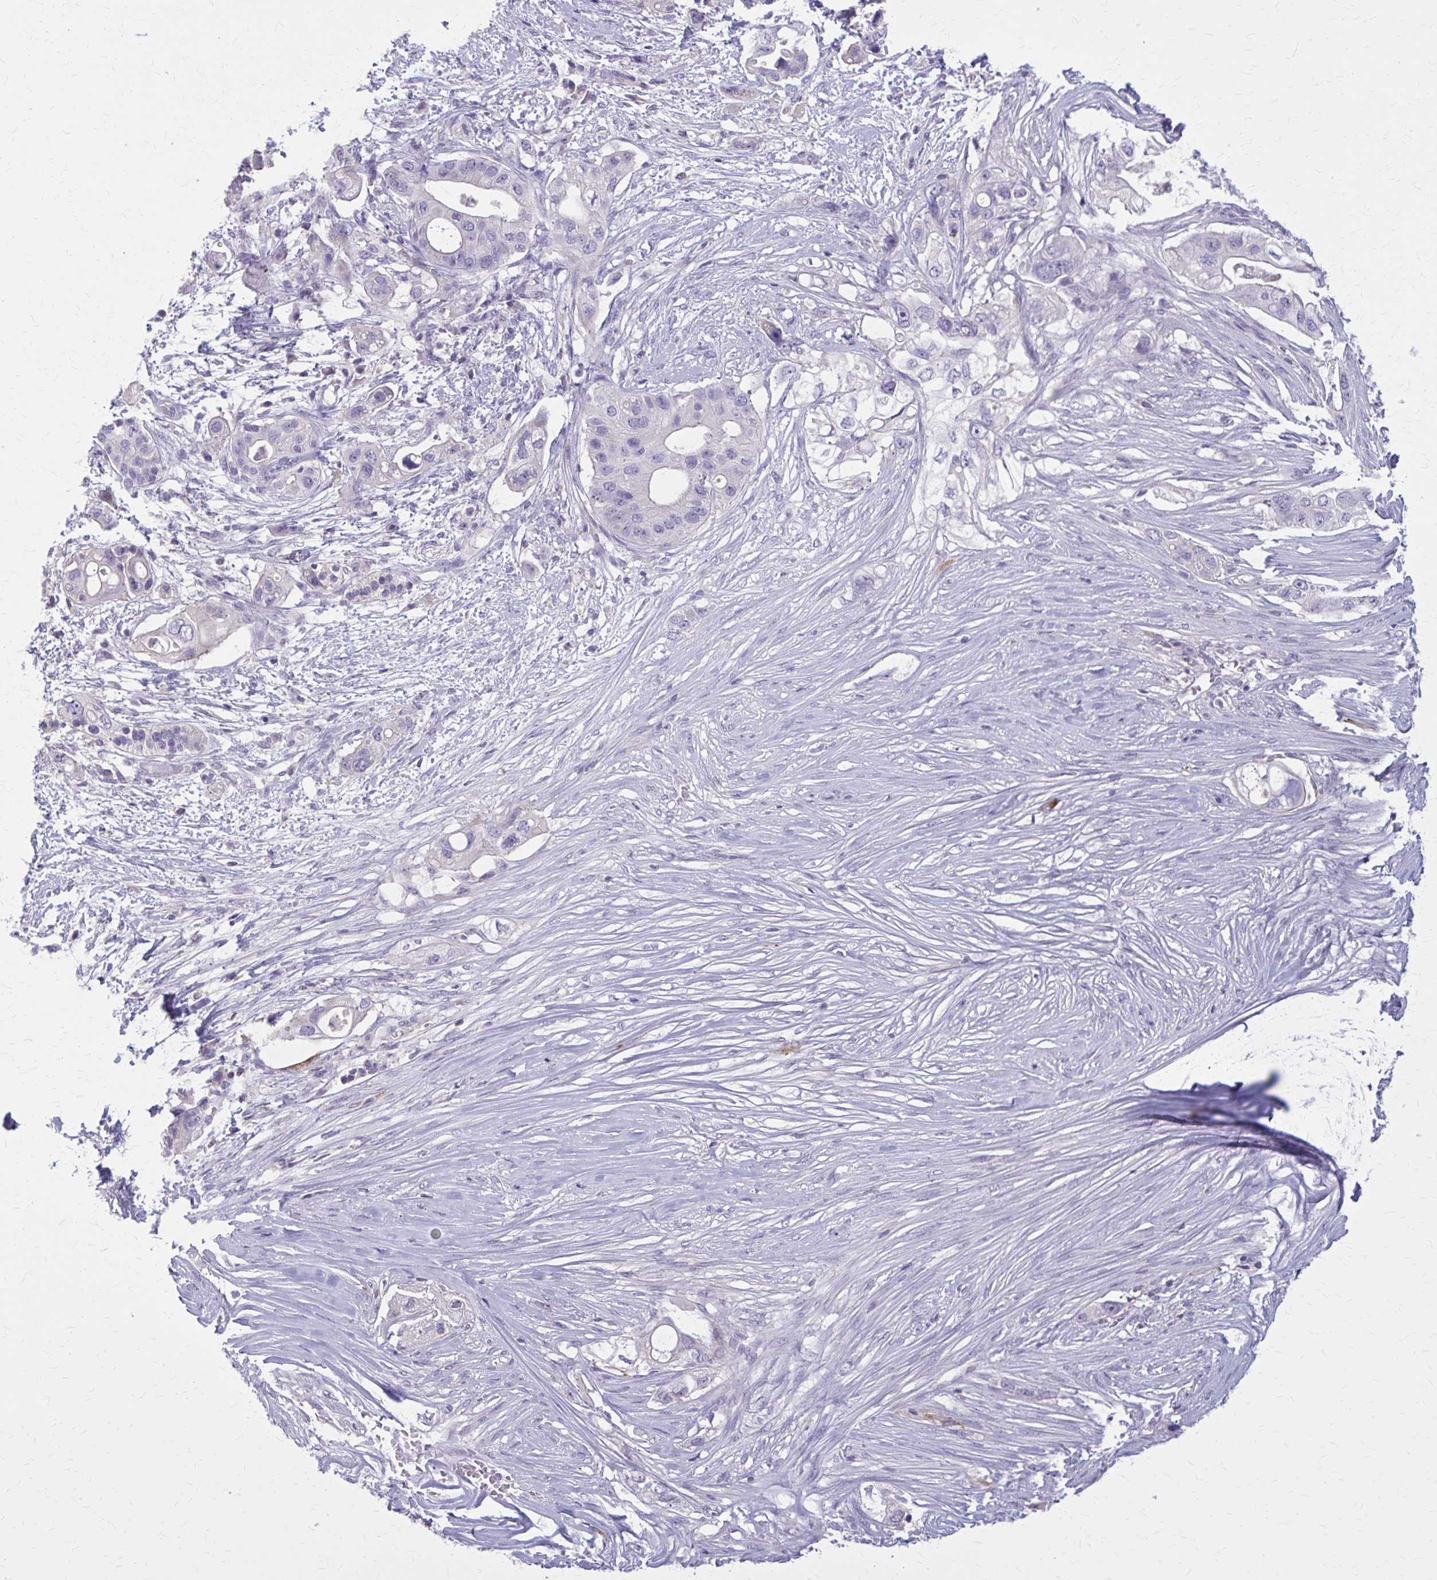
{"staining": {"intensity": "negative", "quantity": "none", "location": "none"}, "tissue": "pancreatic cancer", "cell_type": "Tumor cells", "image_type": "cancer", "snomed": [{"axis": "morphology", "description": "Adenocarcinoma, NOS"}, {"axis": "topography", "description": "Pancreas"}], "caption": "Tumor cells are negative for protein expression in human pancreatic adenocarcinoma.", "gene": "OR4A47", "patient": {"sex": "female", "age": 72}}